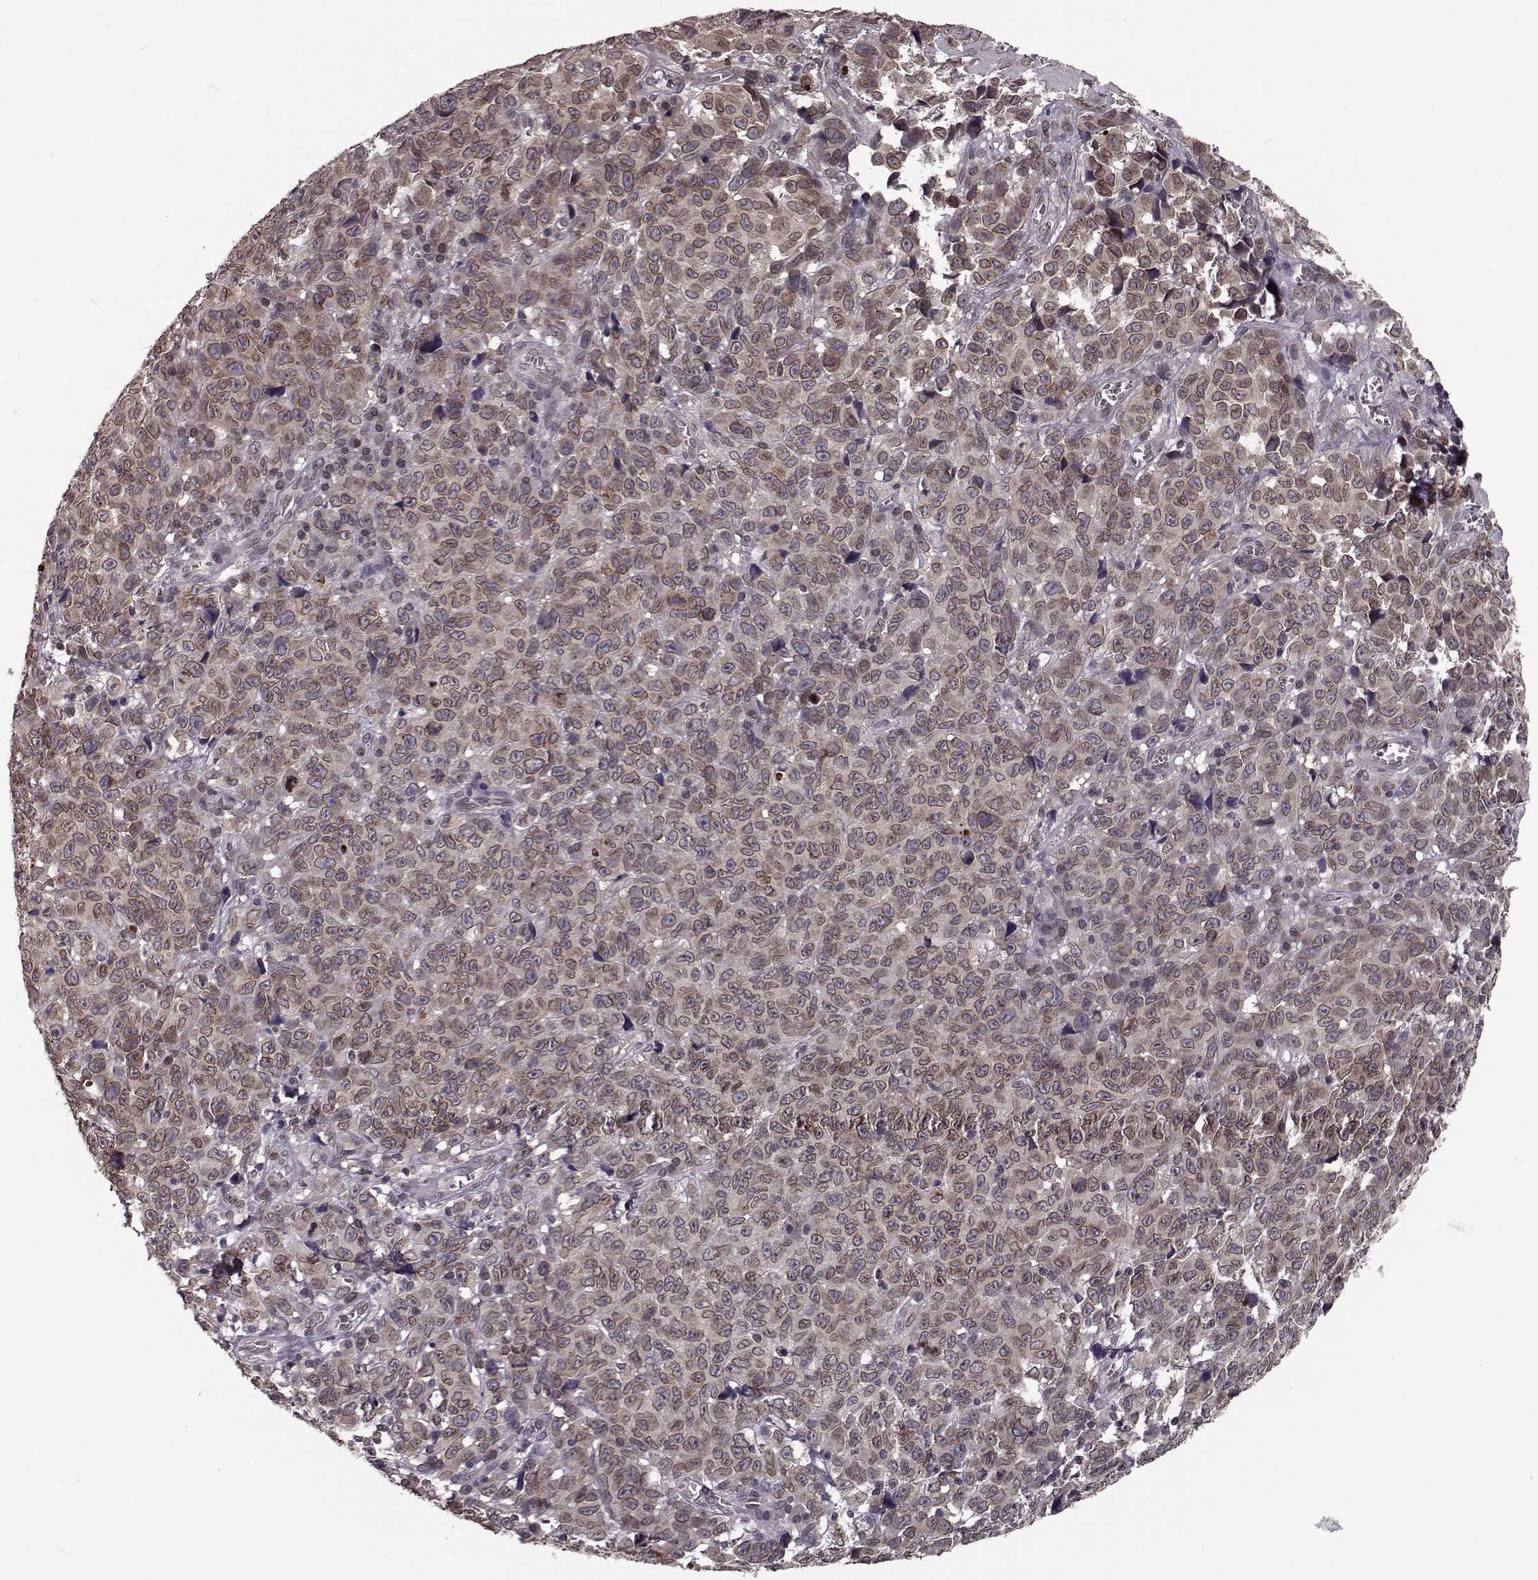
{"staining": {"intensity": "weak", "quantity": ">75%", "location": "cytoplasmic/membranous,nuclear"}, "tissue": "melanoma", "cell_type": "Tumor cells", "image_type": "cancer", "snomed": [{"axis": "morphology", "description": "Malignant melanoma, NOS"}, {"axis": "topography", "description": "Vulva, labia, clitoris and Bartholin´s gland, NO"}], "caption": "Human melanoma stained with a brown dye demonstrates weak cytoplasmic/membranous and nuclear positive positivity in approximately >75% of tumor cells.", "gene": "NUP37", "patient": {"sex": "female", "age": 75}}